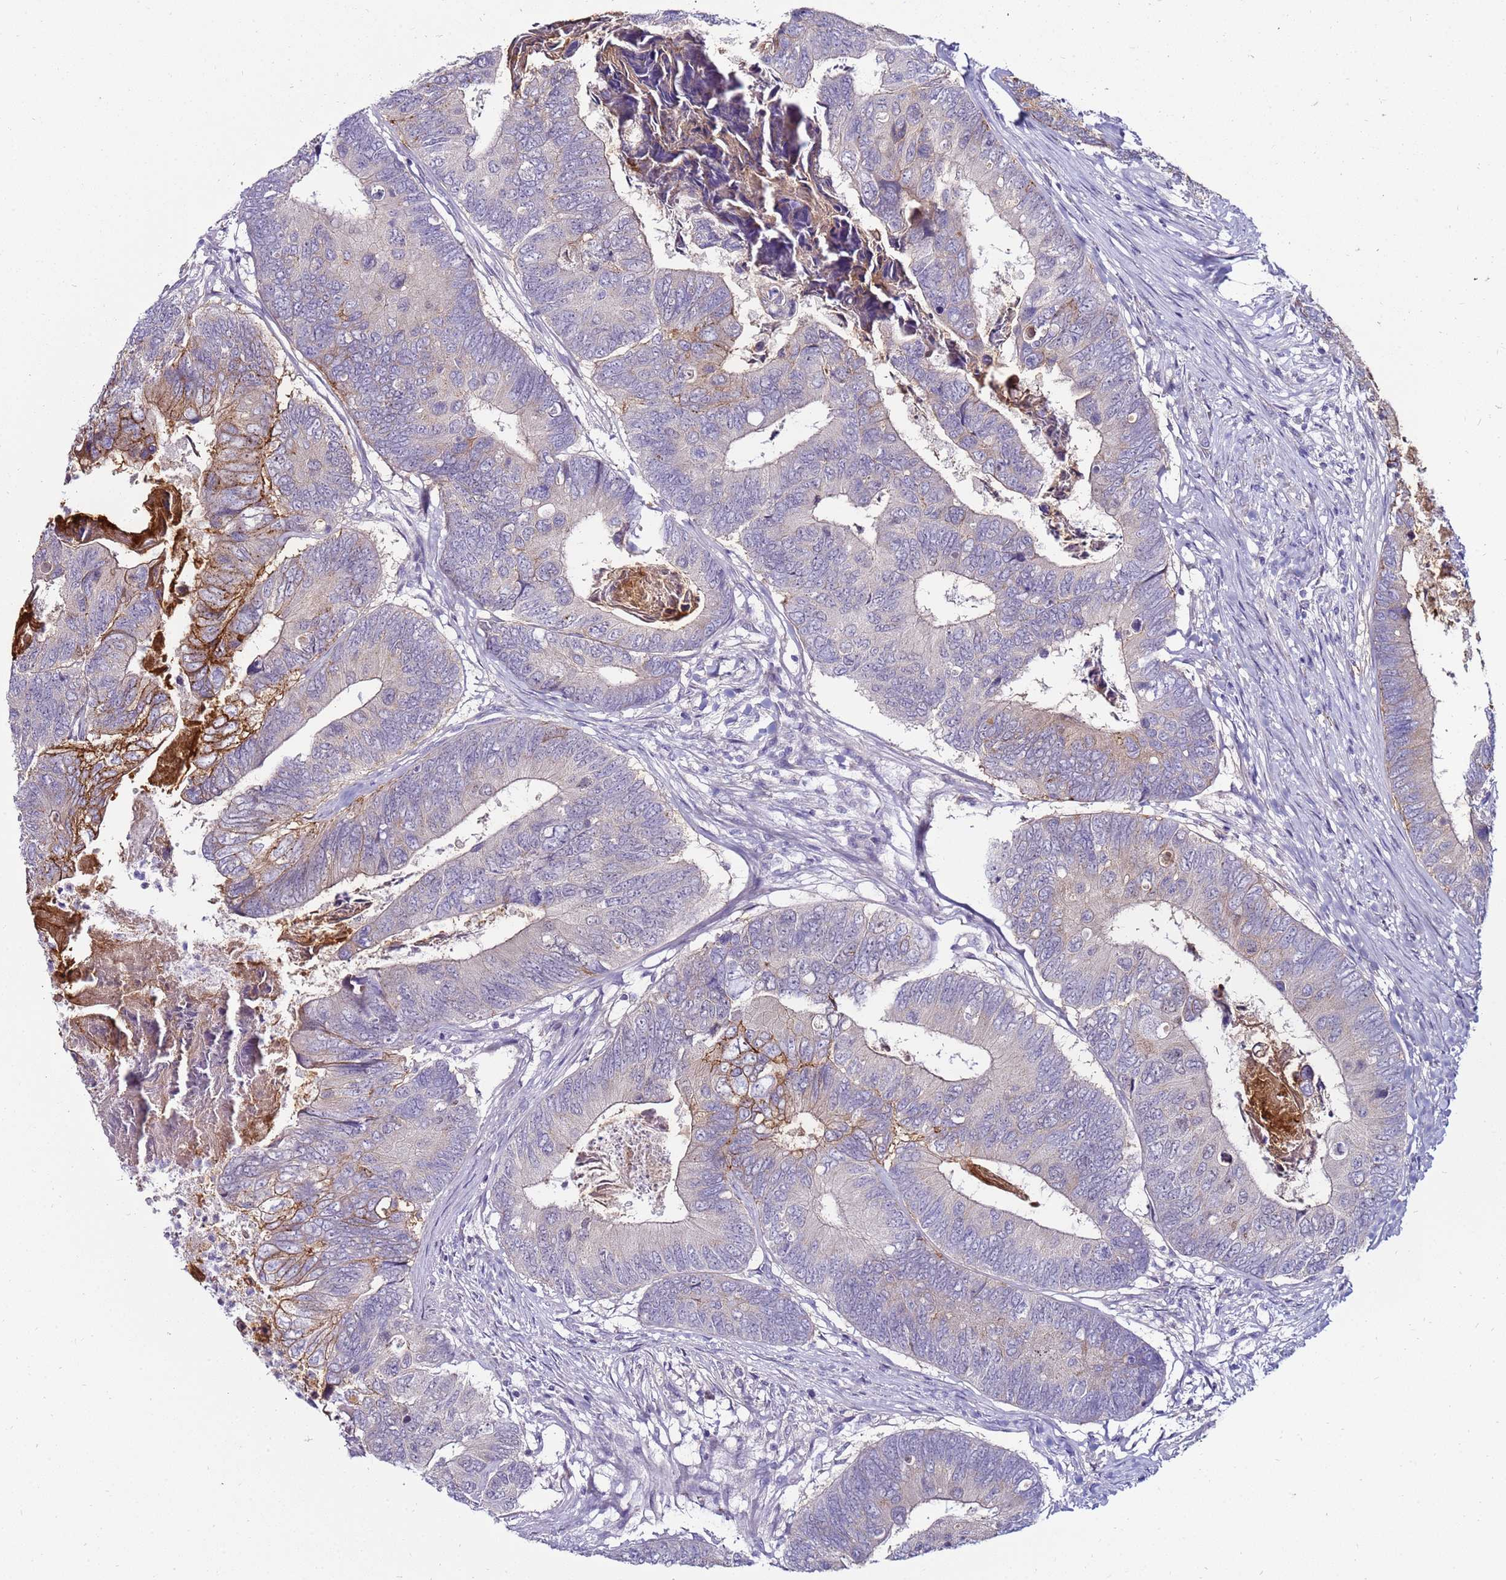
{"staining": {"intensity": "moderate", "quantity": "<25%", "location": "cytoplasmic/membranous"}, "tissue": "colorectal cancer", "cell_type": "Tumor cells", "image_type": "cancer", "snomed": [{"axis": "morphology", "description": "Adenocarcinoma, NOS"}, {"axis": "topography", "description": "Colon"}], "caption": "Adenocarcinoma (colorectal) stained with immunohistochemistry reveals moderate cytoplasmic/membranous staining in approximately <25% of tumor cells. (brown staining indicates protein expression, while blue staining denotes nuclei).", "gene": "GPN3", "patient": {"sex": "female", "age": 67}}